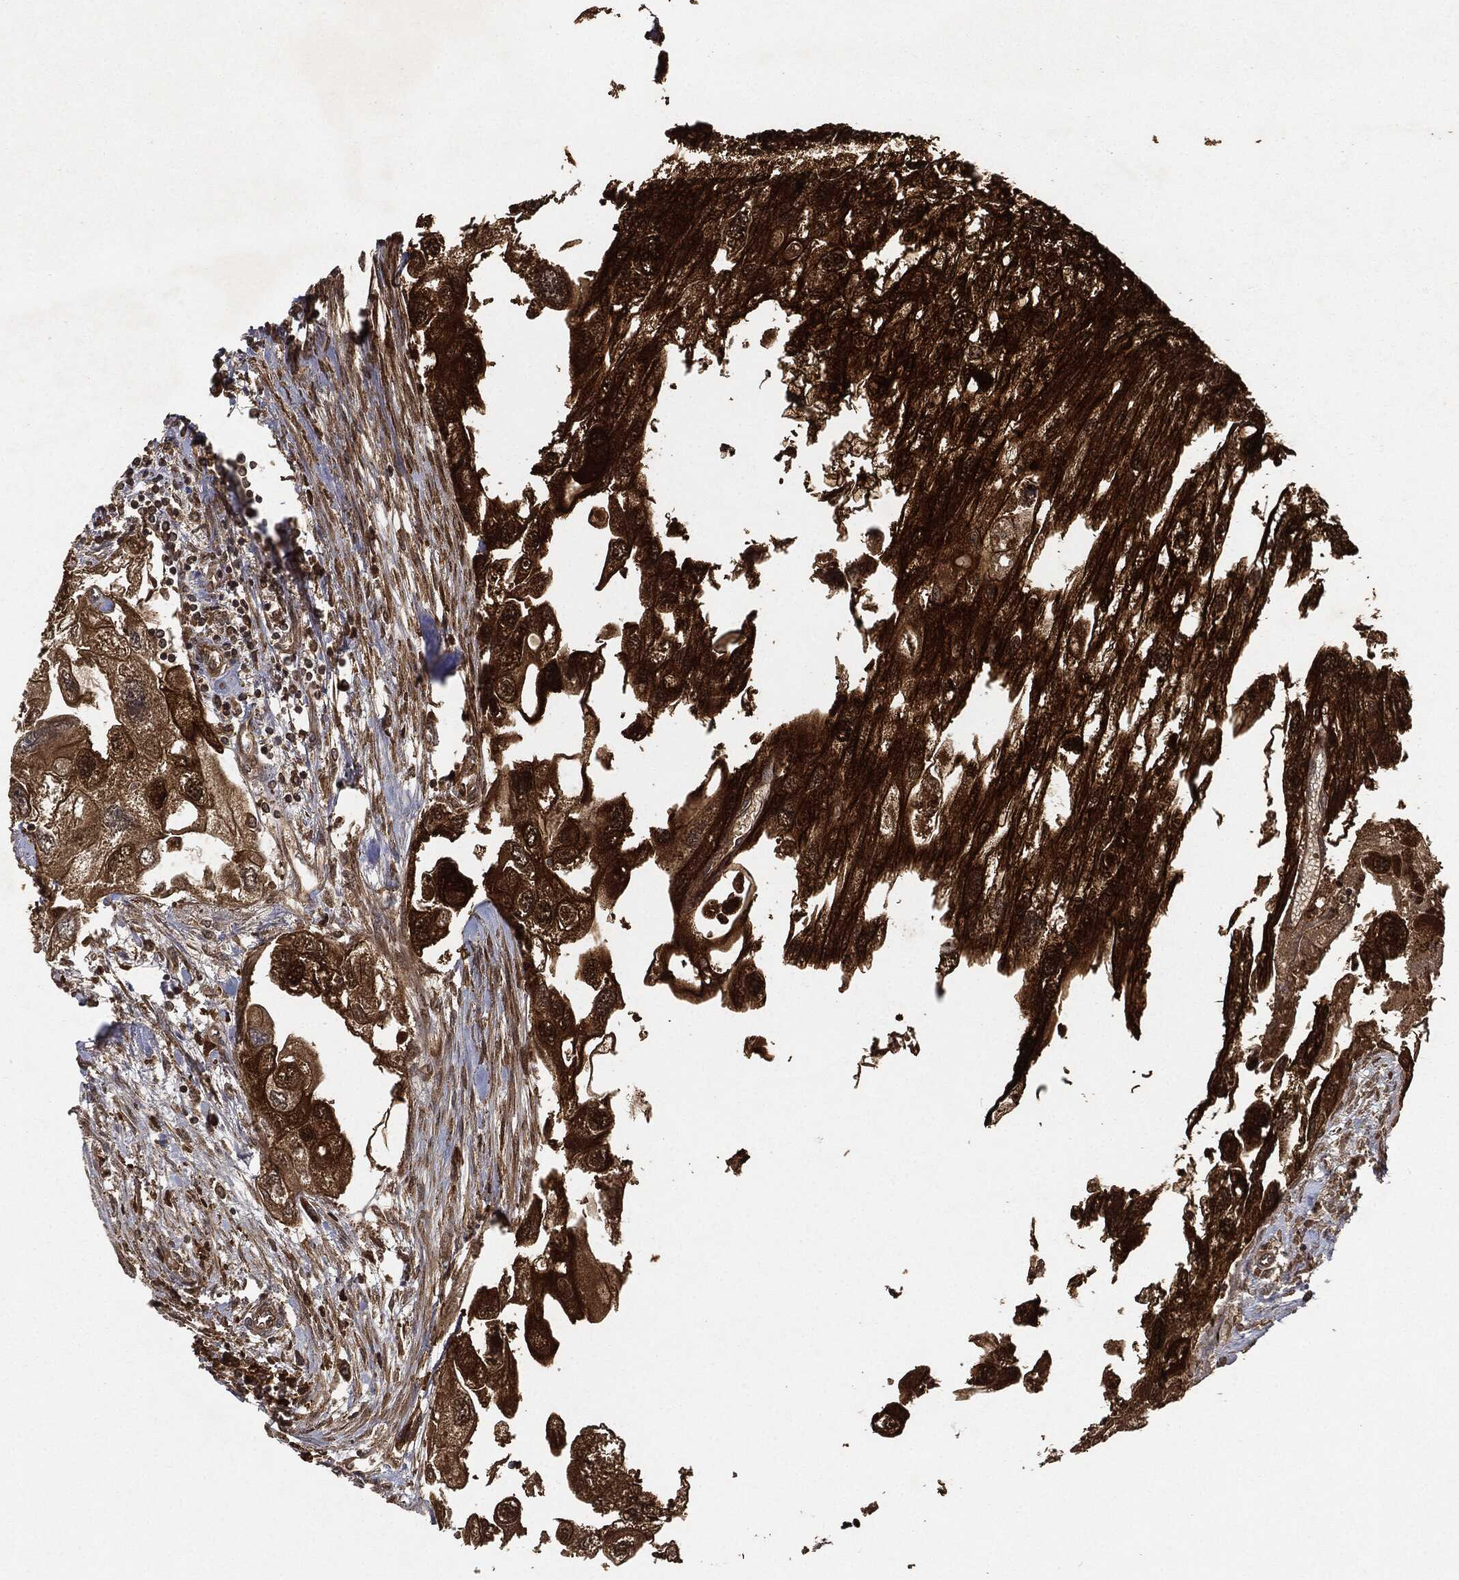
{"staining": {"intensity": "strong", "quantity": ">75%", "location": "cytoplasmic/membranous"}, "tissue": "urothelial cancer", "cell_type": "Tumor cells", "image_type": "cancer", "snomed": [{"axis": "morphology", "description": "Urothelial carcinoma, High grade"}, {"axis": "topography", "description": "Urinary bladder"}], "caption": "High-magnification brightfield microscopy of urothelial cancer stained with DAB (3,3'-diaminobenzidine) (brown) and counterstained with hematoxylin (blue). tumor cells exhibit strong cytoplasmic/membranous staining is present in approximately>75% of cells.", "gene": "BRAF", "patient": {"sex": "male", "age": 59}}